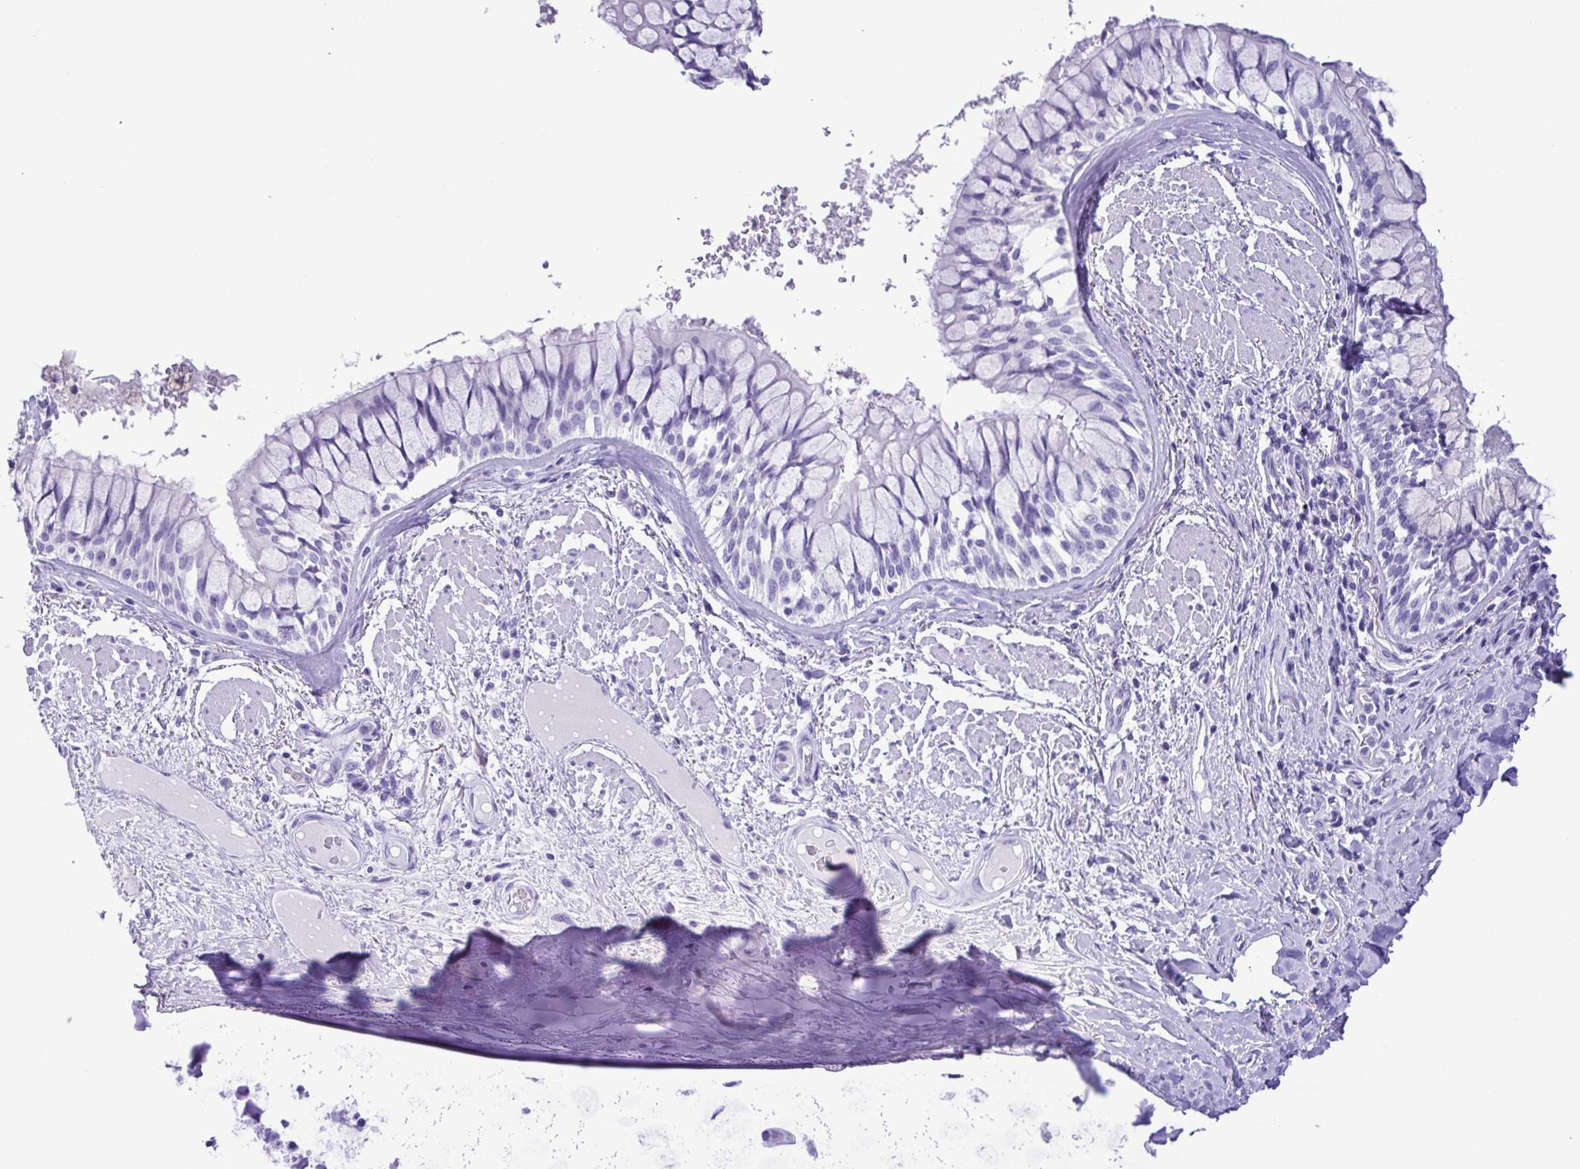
{"staining": {"intensity": "negative", "quantity": "none", "location": "none"}, "tissue": "adipose tissue", "cell_type": "Adipocytes", "image_type": "normal", "snomed": [{"axis": "morphology", "description": "Normal tissue, NOS"}, {"axis": "topography", "description": "Cartilage tissue"}, {"axis": "topography", "description": "Bronchus"}], "caption": "Adipocytes are negative for protein expression in unremarkable human adipose tissue. (Immunohistochemistry, brightfield microscopy, high magnification).", "gene": "OVGP1", "patient": {"sex": "male", "age": 64}}